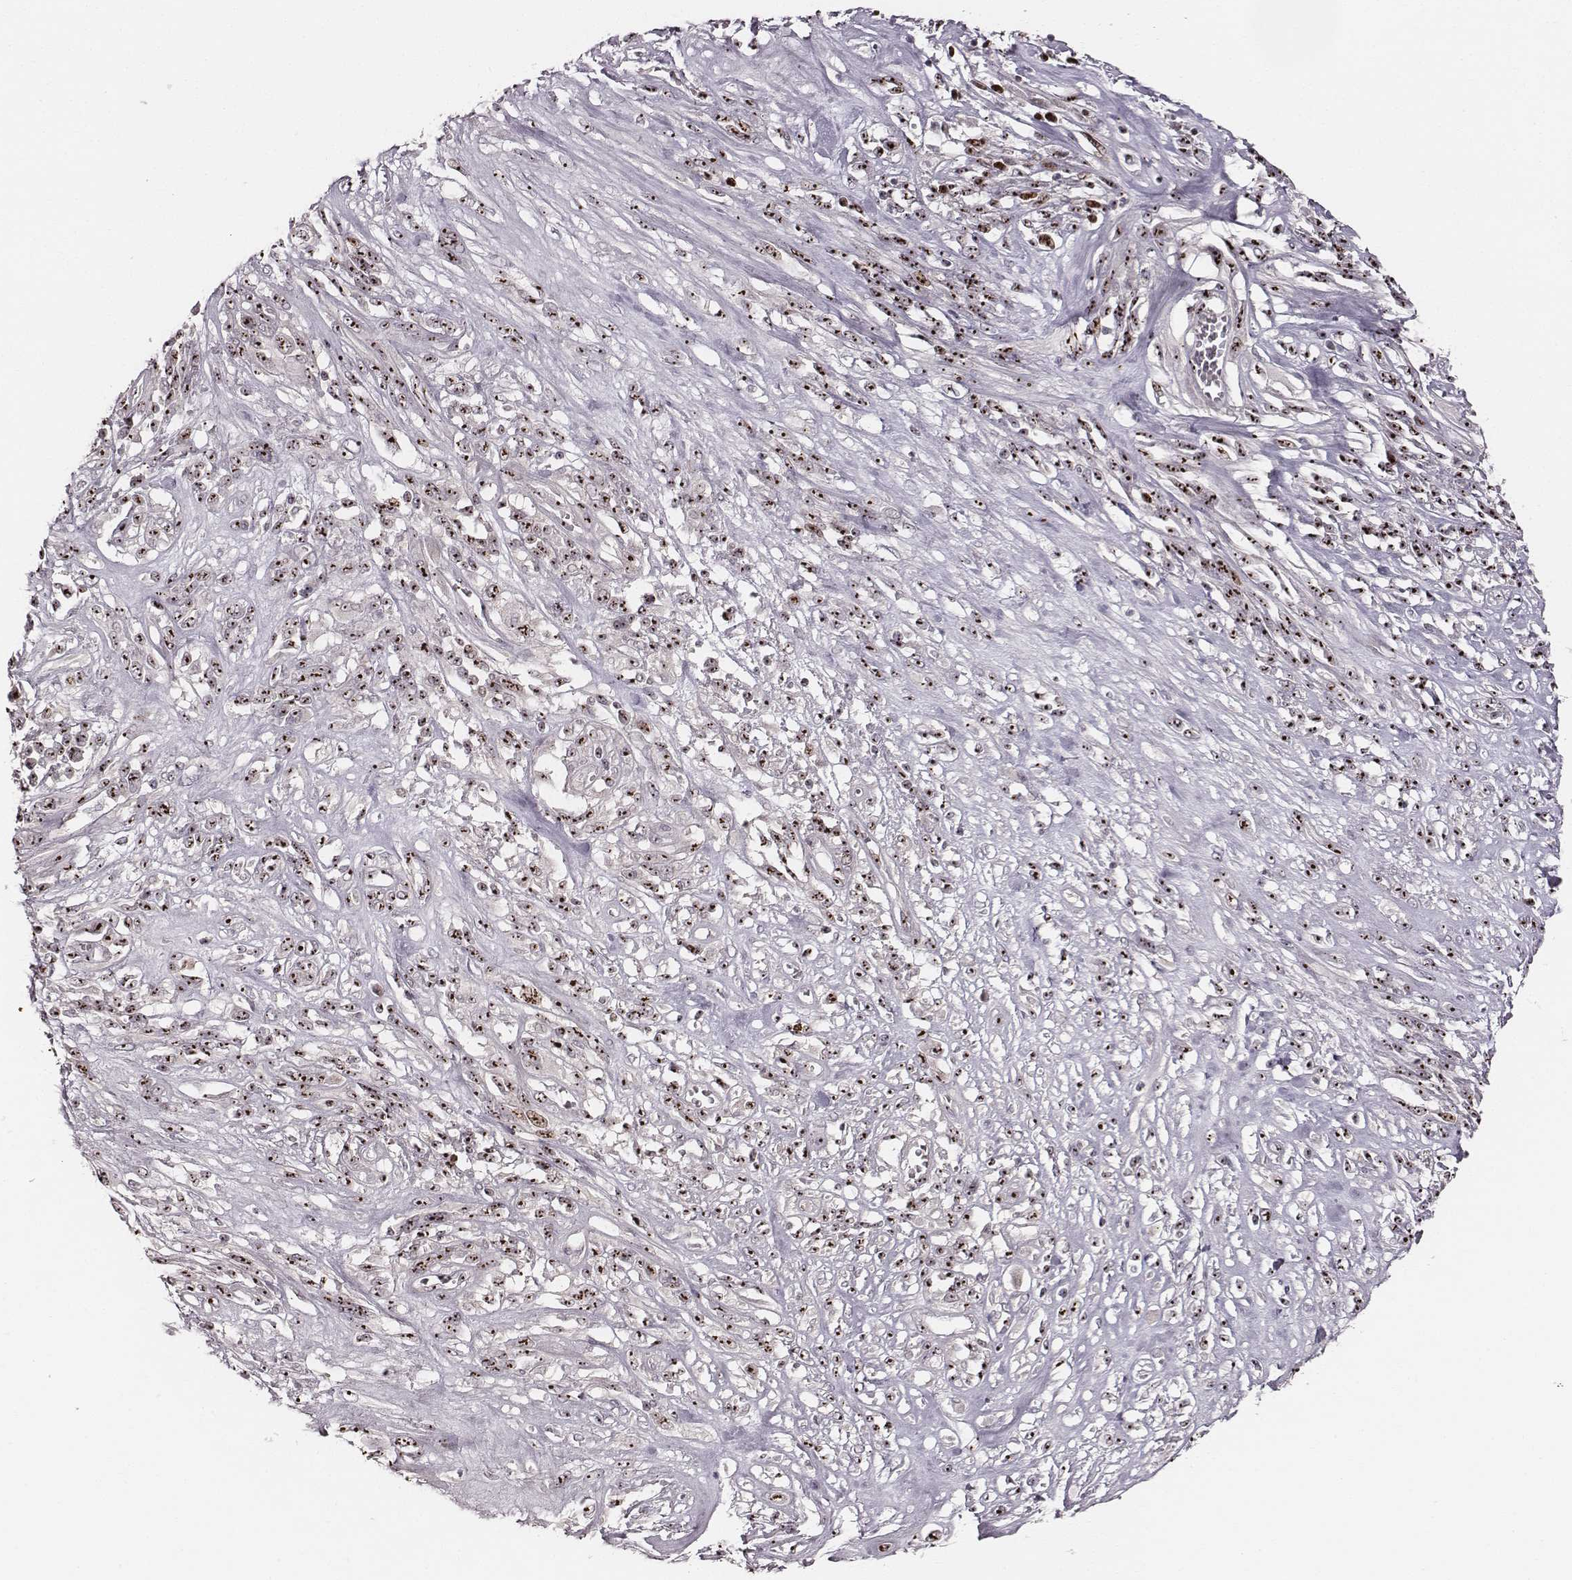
{"staining": {"intensity": "moderate", "quantity": ">75%", "location": "nuclear"}, "tissue": "melanoma", "cell_type": "Tumor cells", "image_type": "cancer", "snomed": [{"axis": "morphology", "description": "Malignant melanoma, NOS"}, {"axis": "topography", "description": "Skin"}], "caption": "Protein analysis of melanoma tissue demonstrates moderate nuclear positivity in about >75% of tumor cells.", "gene": "NOP56", "patient": {"sex": "female", "age": 91}}